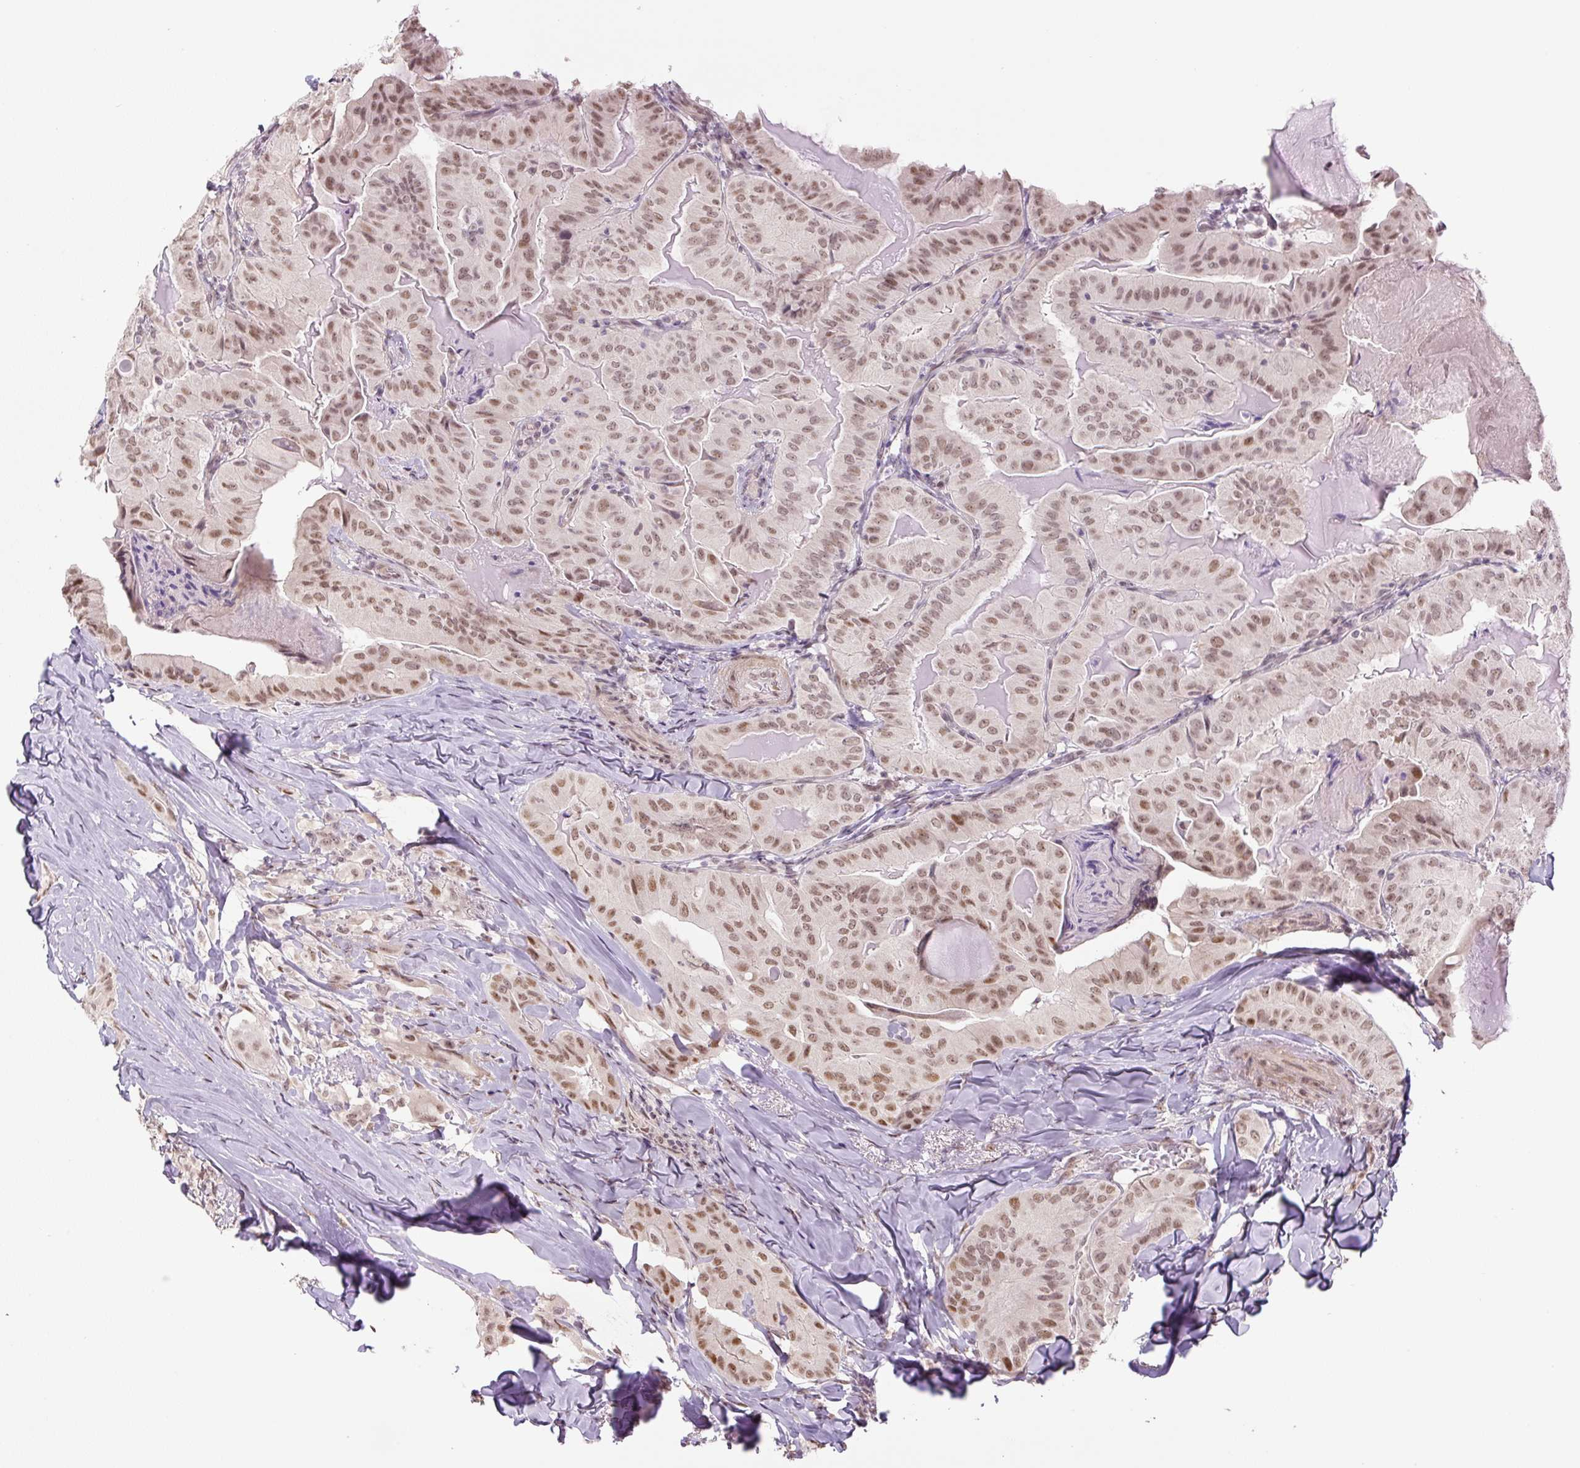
{"staining": {"intensity": "moderate", "quantity": ">75%", "location": "nuclear"}, "tissue": "thyroid cancer", "cell_type": "Tumor cells", "image_type": "cancer", "snomed": [{"axis": "morphology", "description": "Papillary adenocarcinoma, NOS"}, {"axis": "topography", "description": "Thyroid gland"}], "caption": "Immunohistochemical staining of human thyroid cancer (papillary adenocarcinoma) exhibits medium levels of moderate nuclear protein positivity in about >75% of tumor cells. Using DAB (brown) and hematoxylin (blue) stains, captured at high magnification using brightfield microscopy.", "gene": "TCFL5", "patient": {"sex": "female", "age": 68}}